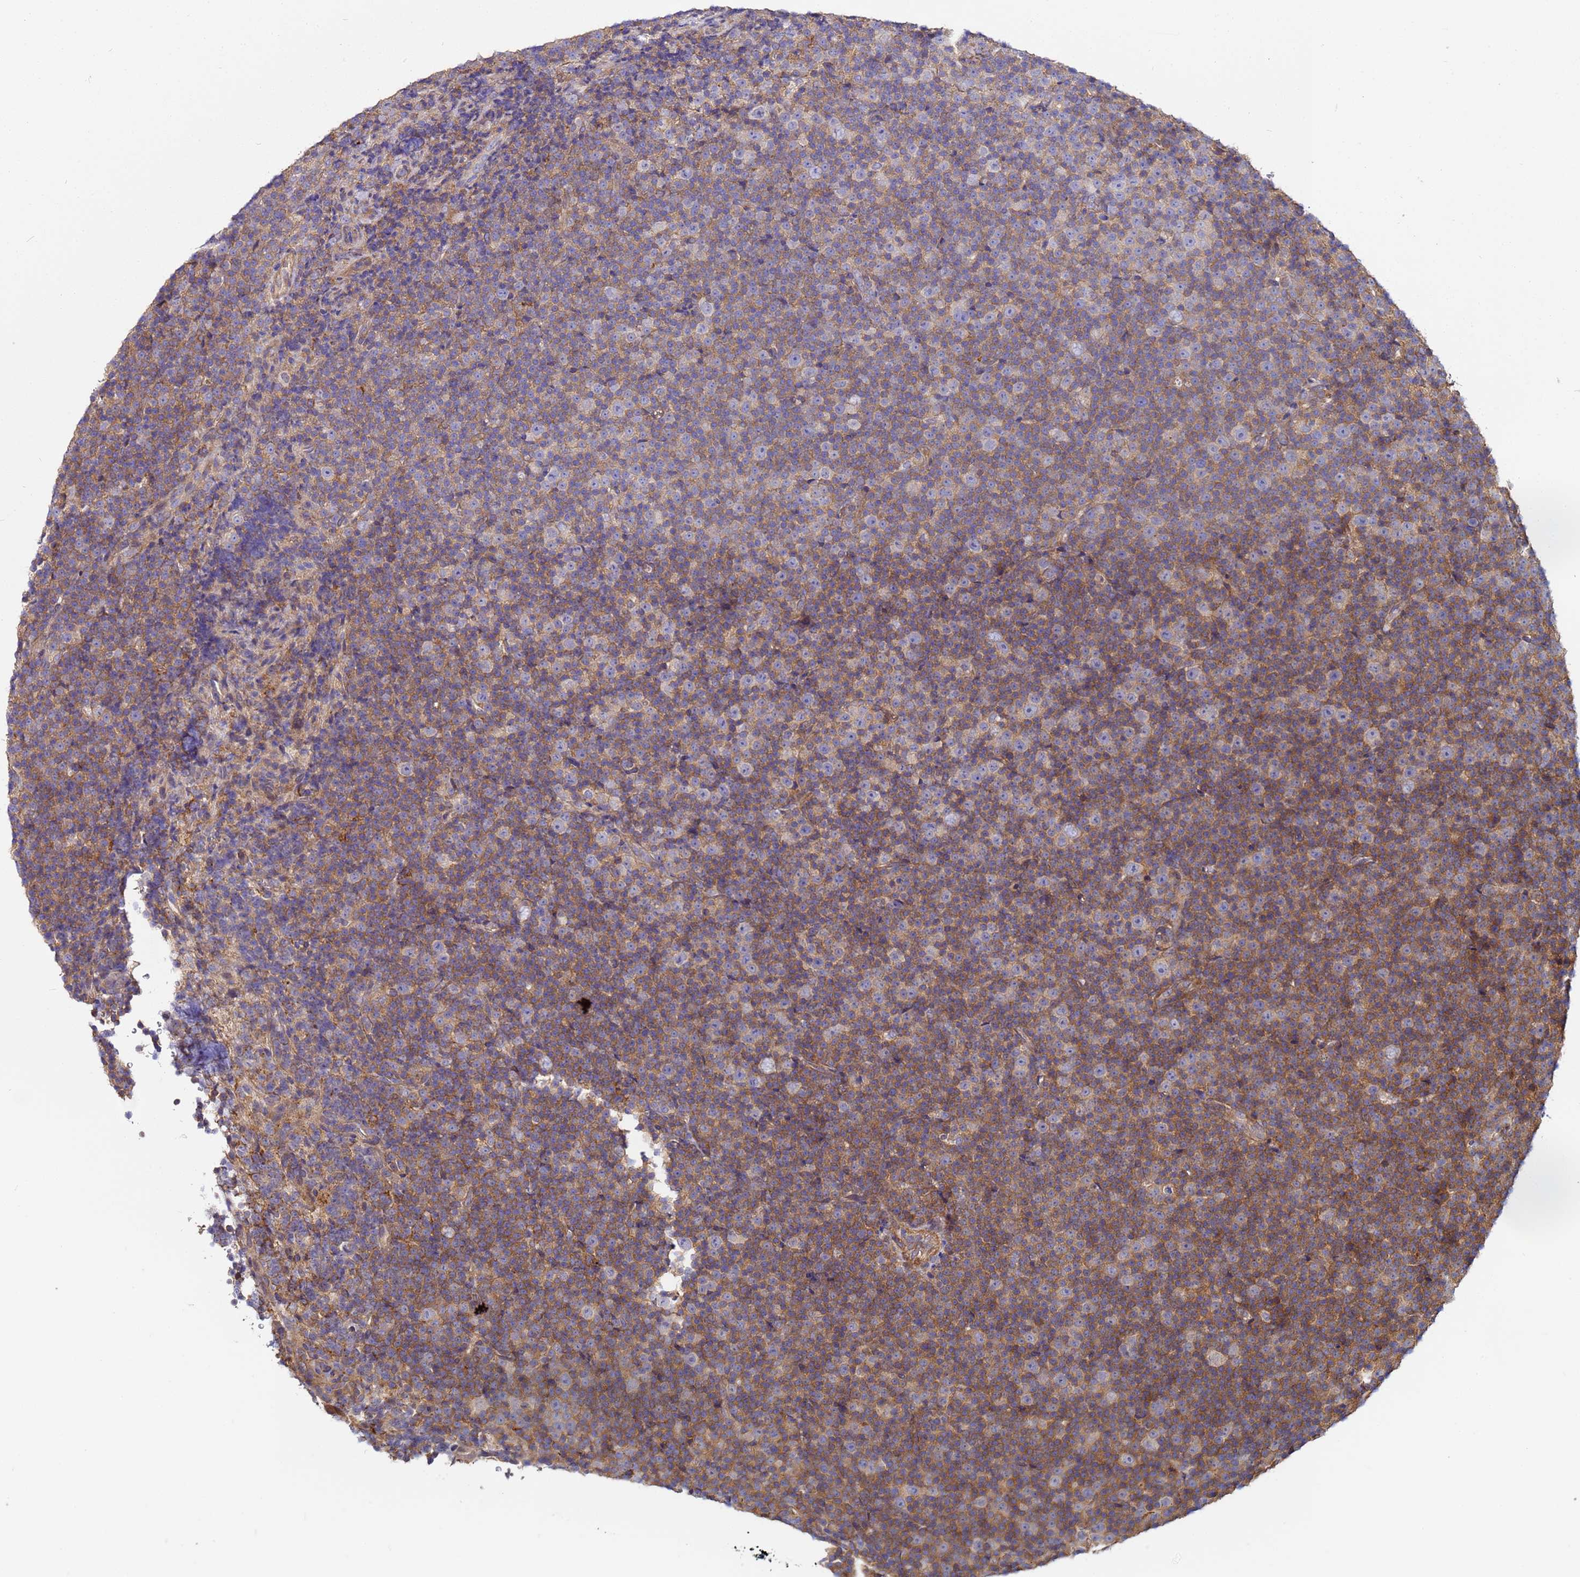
{"staining": {"intensity": "moderate", "quantity": "25%-75%", "location": "cytoplasmic/membranous"}, "tissue": "lymphoma", "cell_type": "Tumor cells", "image_type": "cancer", "snomed": [{"axis": "morphology", "description": "Malignant lymphoma, non-Hodgkin's type, Low grade"}, {"axis": "topography", "description": "Lymph node"}], "caption": "DAB (3,3'-diaminobenzidine) immunohistochemical staining of malignant lymphoma, non-Hodgkin's type (low-grade) displays moderate cytoplasmic/membranous protein expression in approximately 25%-75% of tumor cells. (brown staining indicates protein expression, while blue staining denotes nuclei).", "gene": "STK38", "patient": {"sex": "female", "age": 67}}